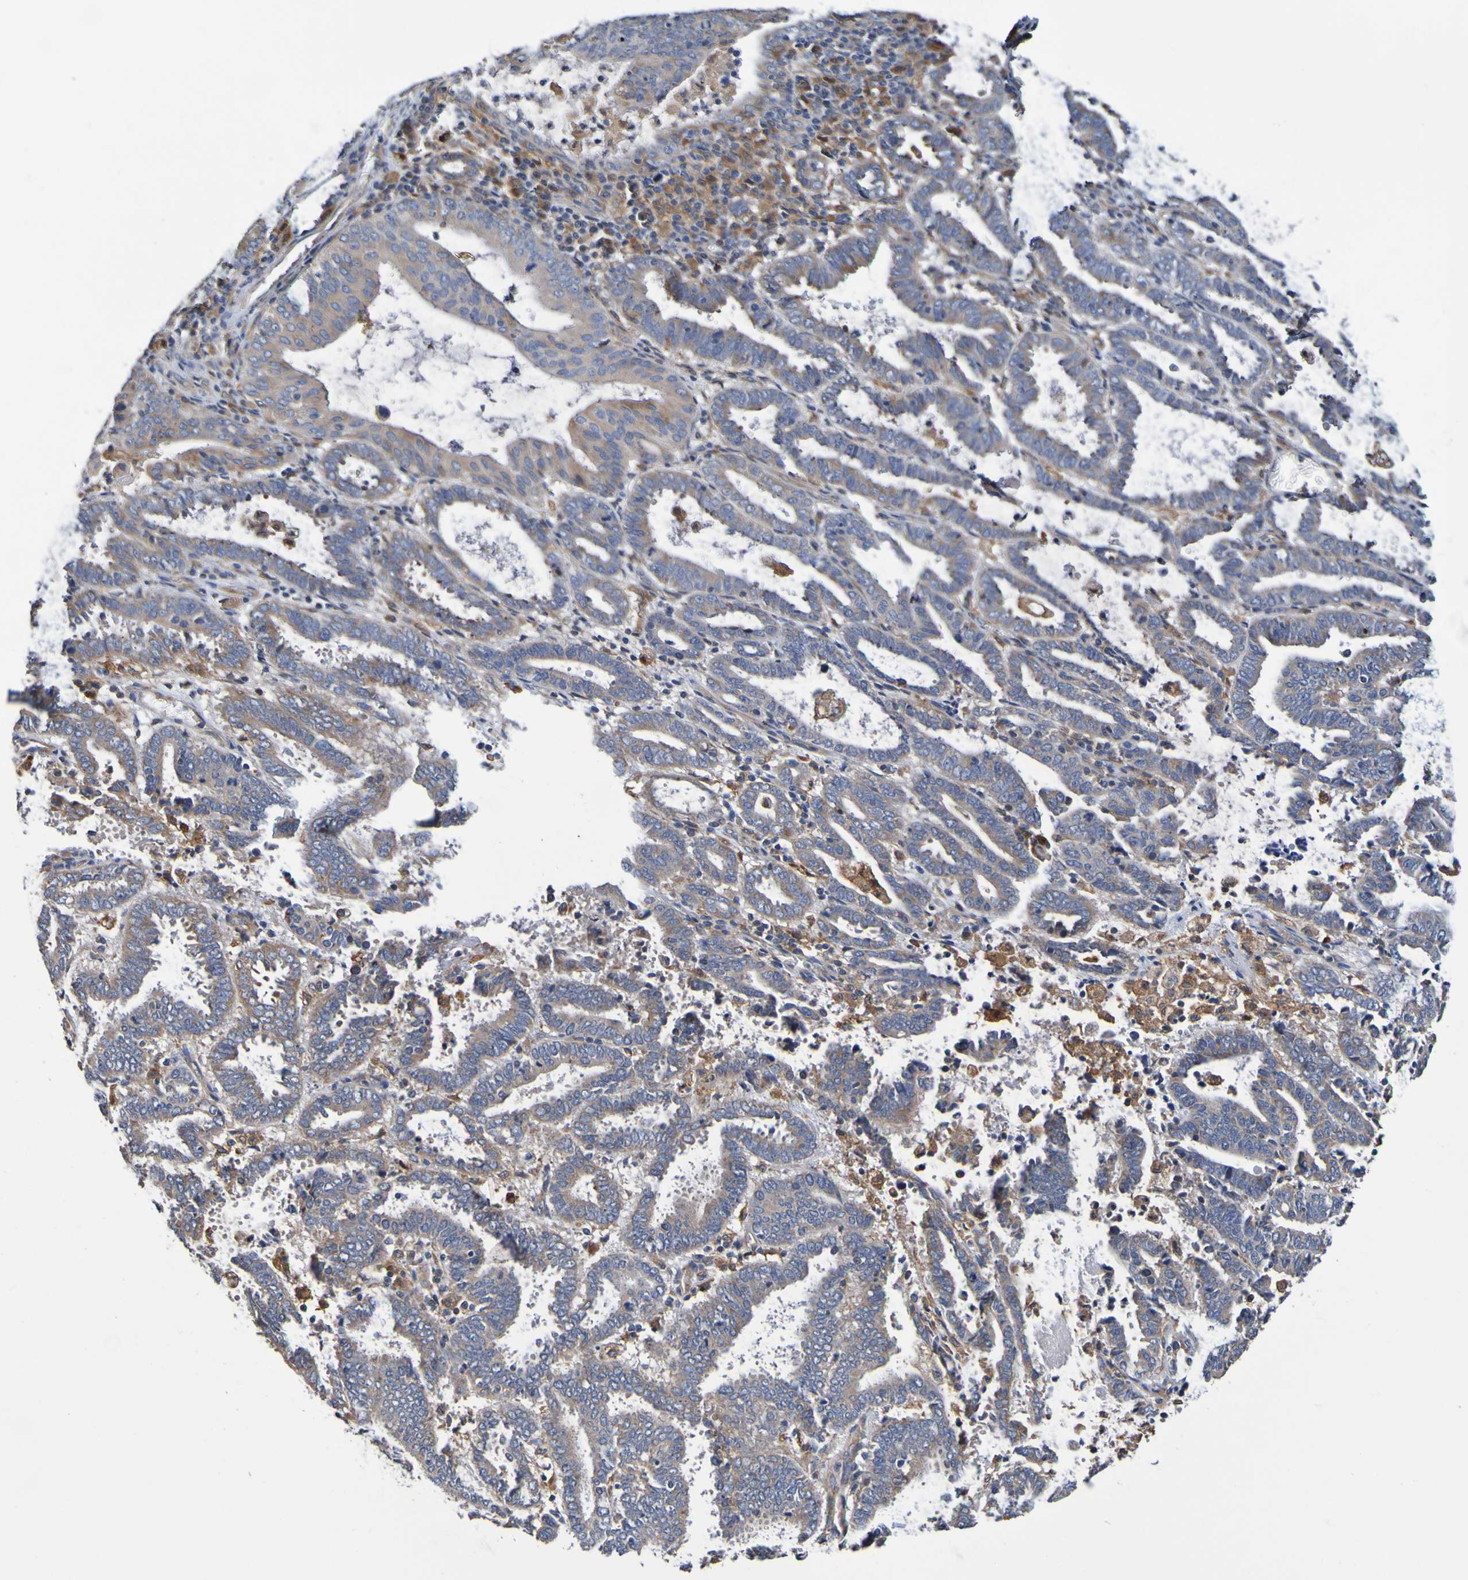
{"staining": {"intensity": "weak", "quantity": ">75%", "location": "cytoplasmic/membranous"}, "tissue": "endometrial cancer", "cell_type": "Tumor cells", "image_type": "cancer", "snomed": [{"axis": "morphology", "description": "Adenocarcinoma, NOS"}, {"axis": "topography", "description": "Uterus"}], "caption": "There is low levels of weak cytoplasmic/membranous expression in tumor cells of endometrial cancer (adenocarcinoma), as demonstrated by immunohistochemical staining (brown color).", "gene": "METAP2", "patient": {"sex": "female", "age": 83}}